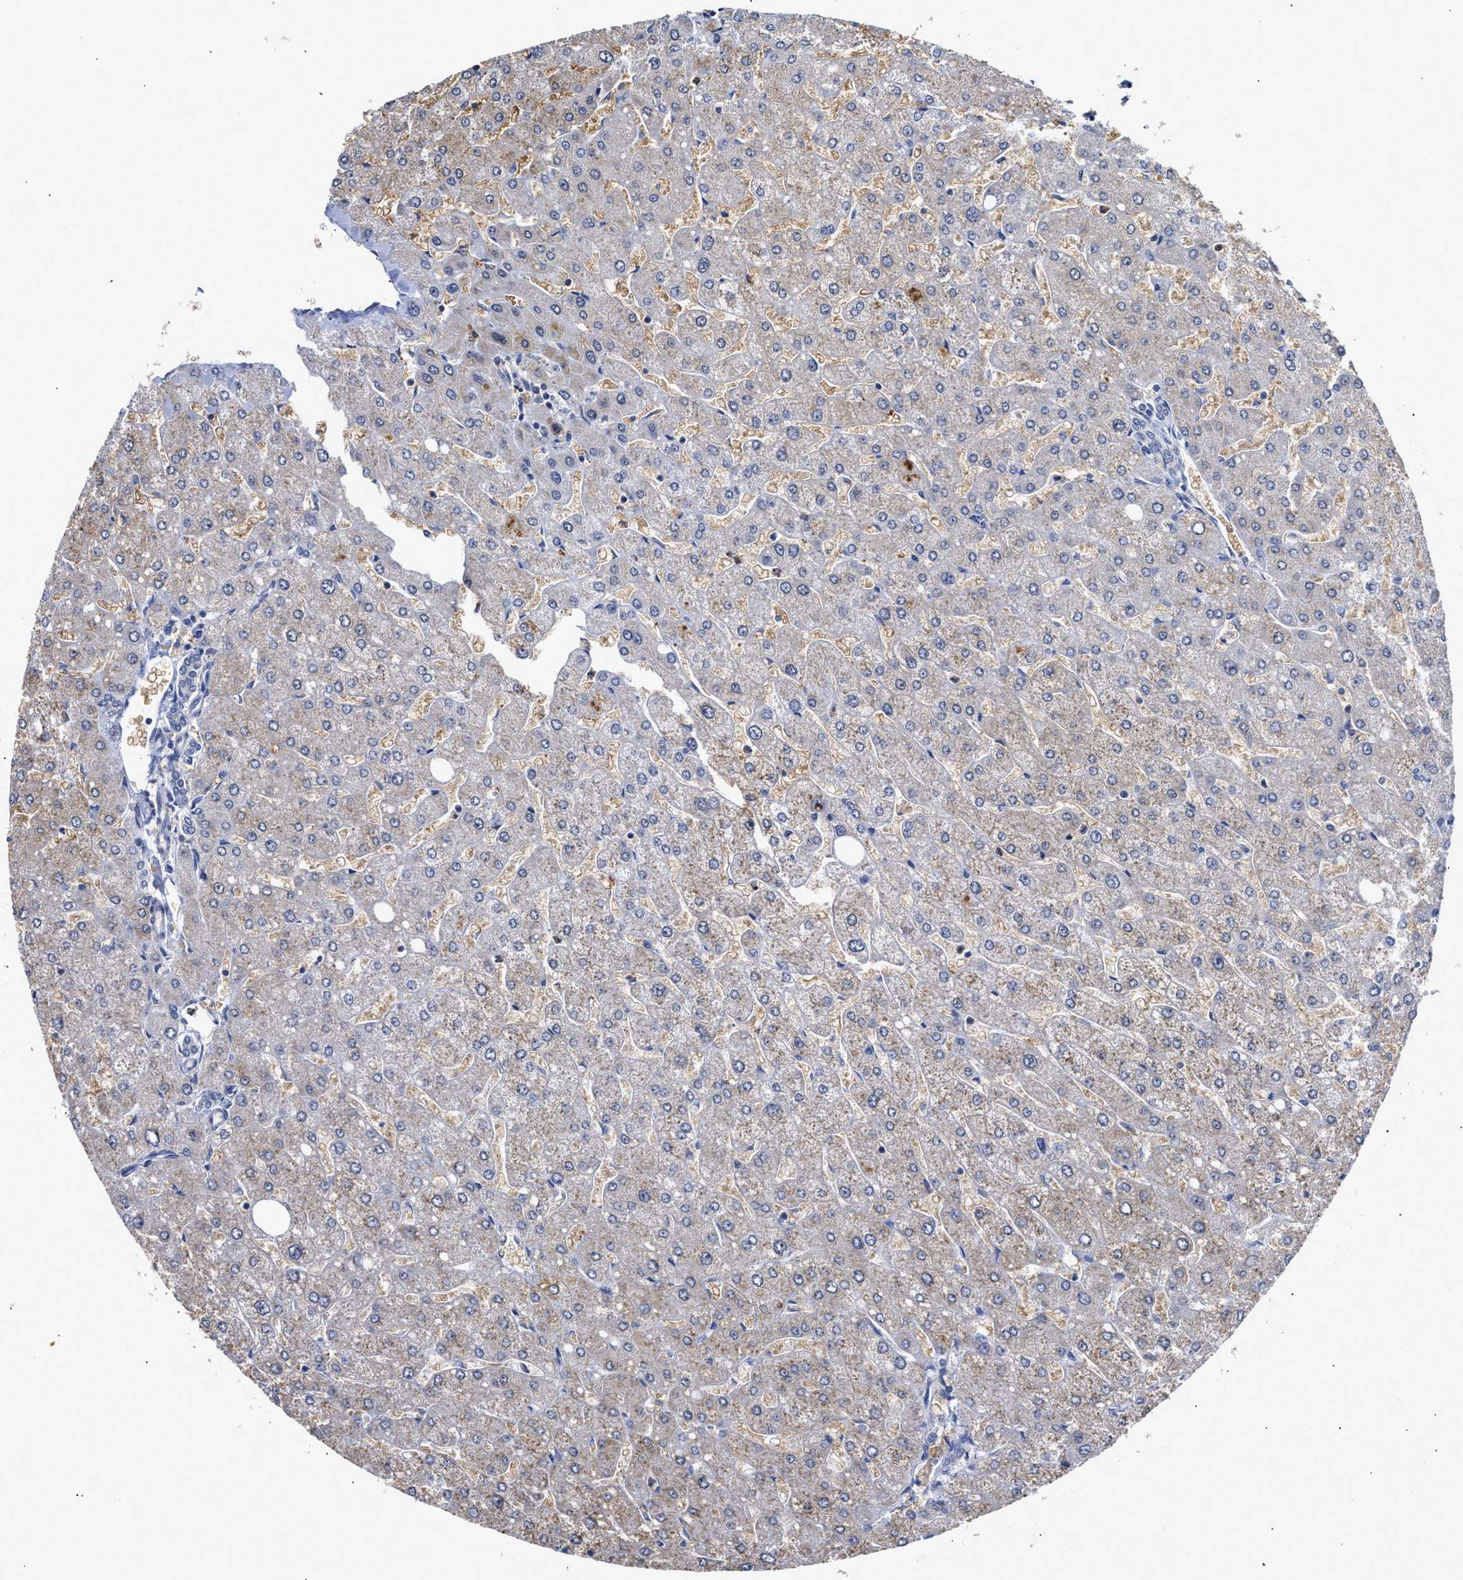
{"staining": {"intensity": "negative", "quantity": "none", "location": "none"}, "tissue": "liver", "cell_type": "Cholangiocytes", "image_type": "normal", "snomed": [{"axis": "morphology", "description": "Normal tissue, NOS"}, {"axis": "topography", "description": "Liver"}], "caption": "Liver stained for a protein using IHC demonstrates no staining cholangiocytes.", "gene": "KLHDC1", "patient": {"sex": "male", "age": 55}}